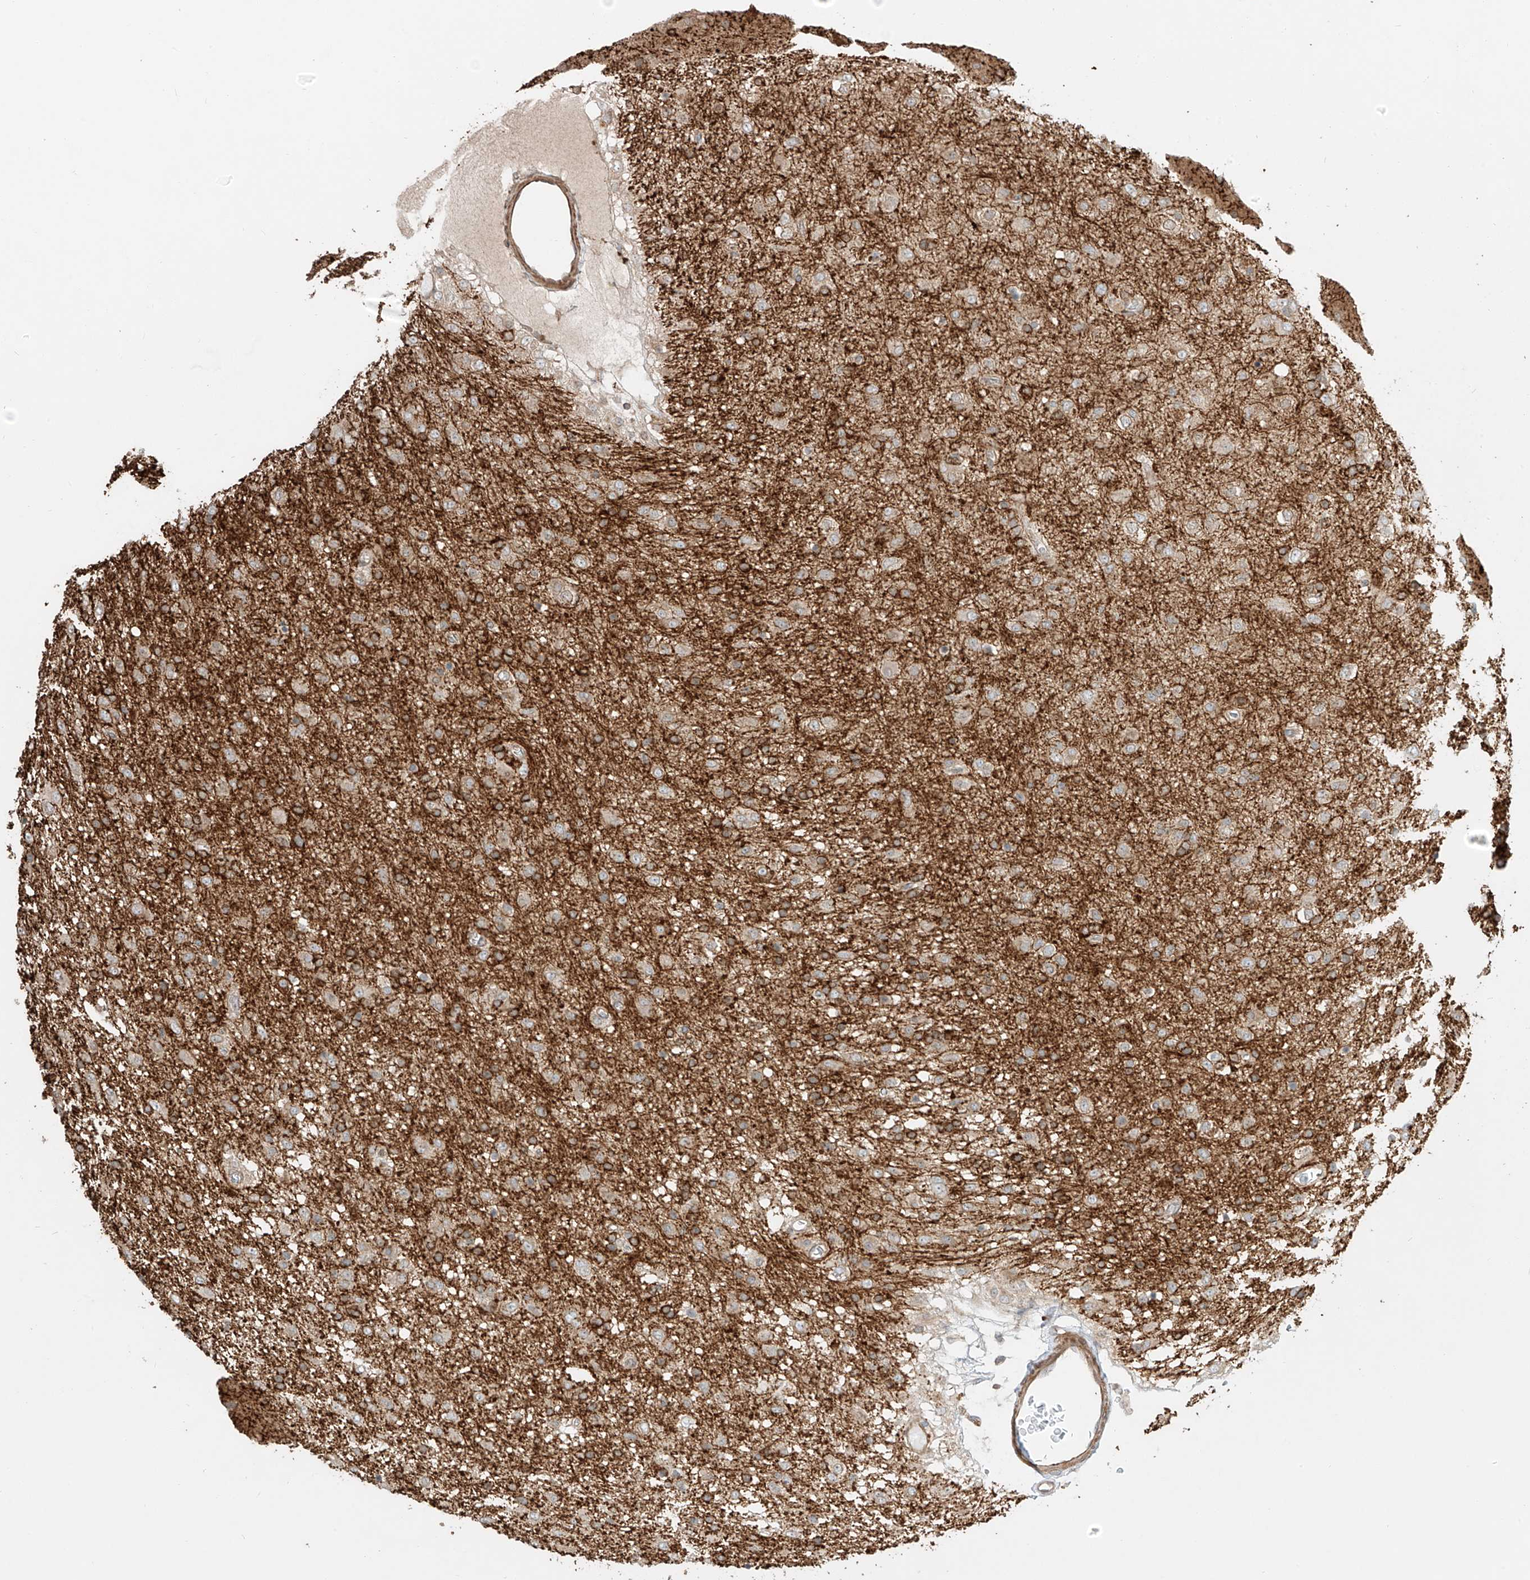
{"staining": {"intensity": "negative", "quantity": "none", "location": "none"}, "tissue": "glioma", "cell_type": "Tumor cells", "image_type": "cancer", "snomed": [{"axis": "morphology", "description": "Glioma, malignant, Low grade"}, {"axis": "topography", "description": "Brain"}], "caption": "Immunohistochemistry micrograph of neoplastic tissue: malignant glioma (low-grade) stained with DAB (3,3'-diaminobenzidine) displays no significant protein positivity in tumor cells. (Immunohistochemistry, brightfield microscopy, high magnification).", "gene": "CEP162", "patient": {"sex": "male", "age": 65}}